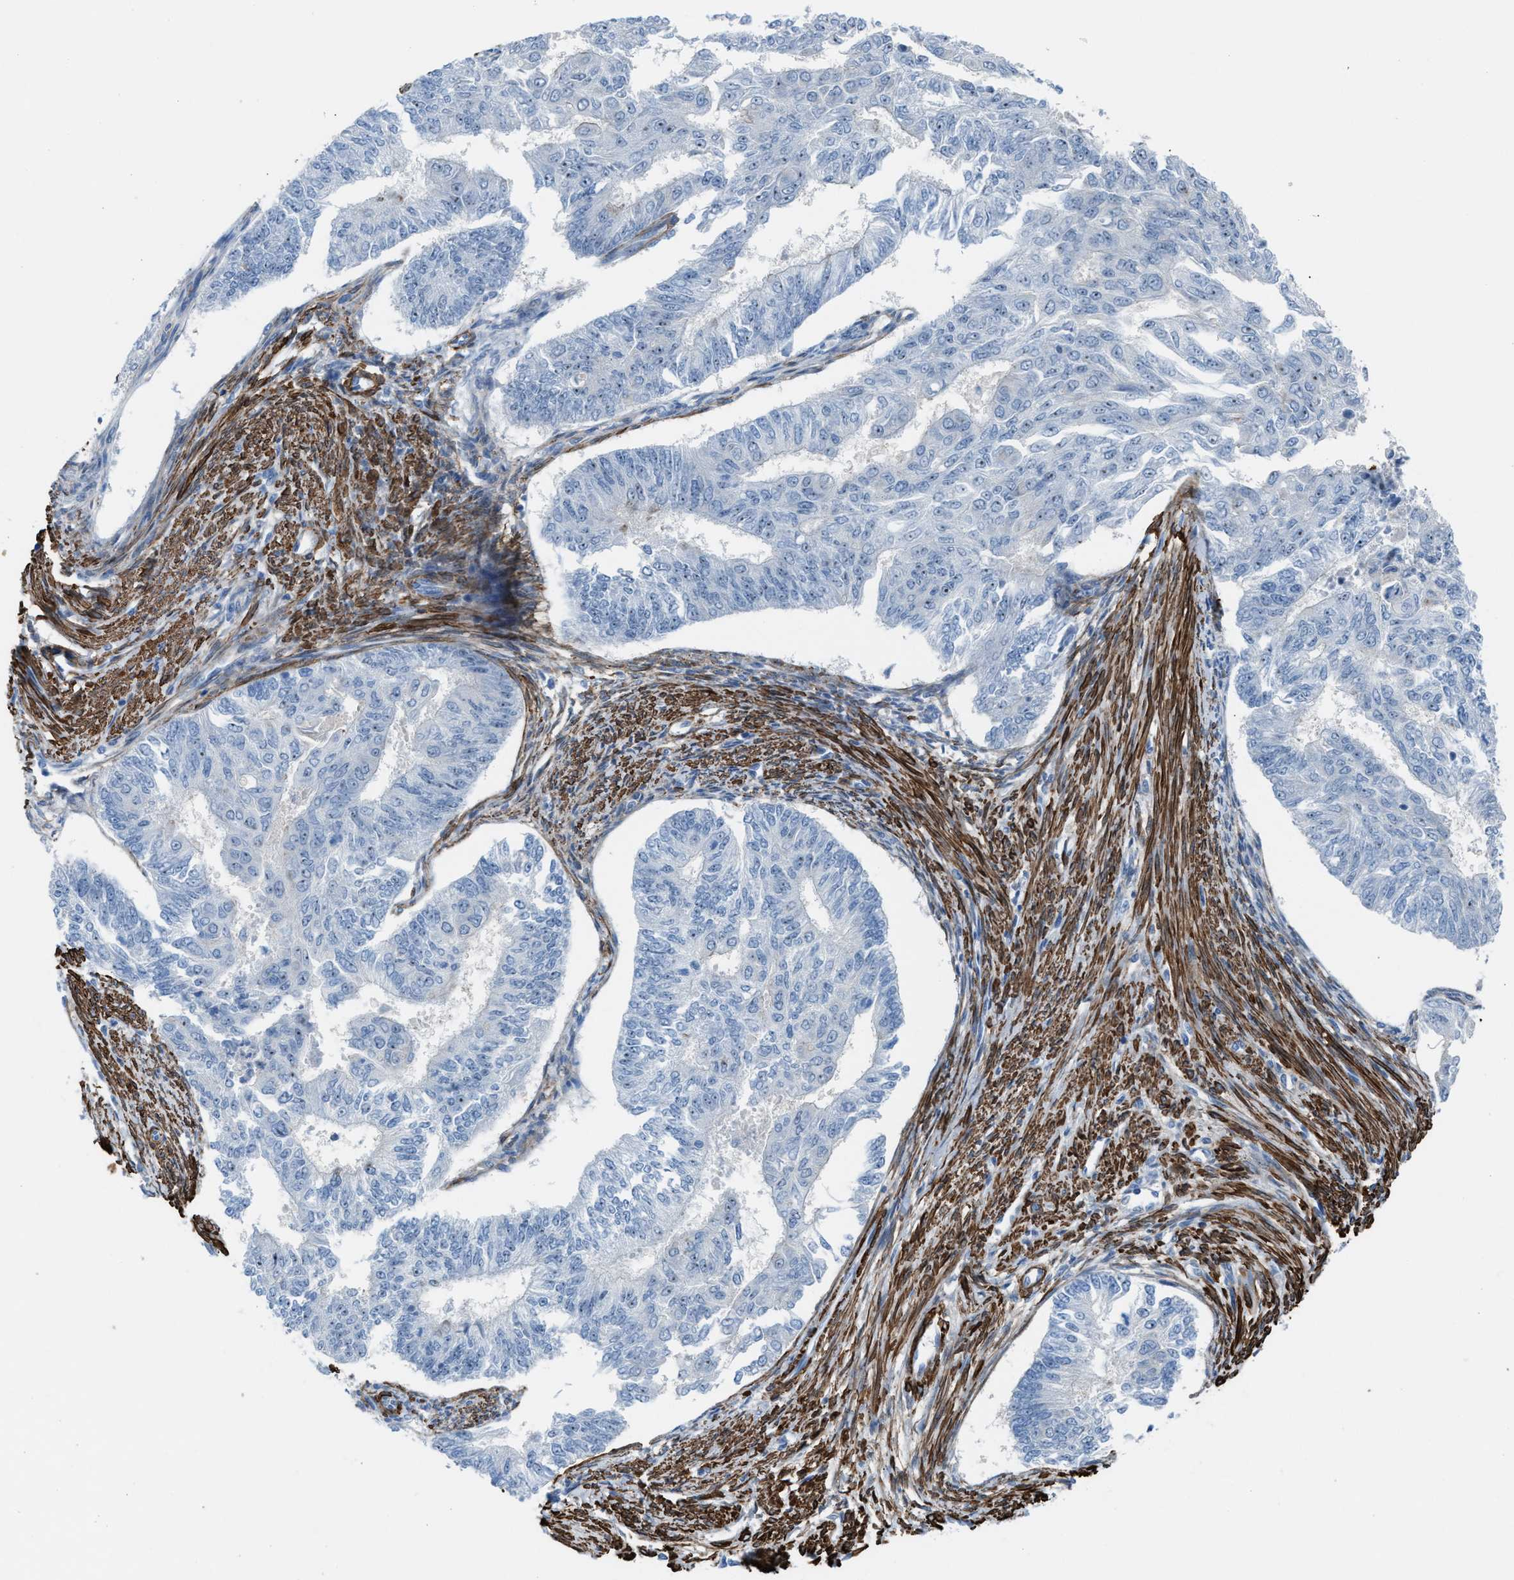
{"staining": {"intensity": "weak", "quantity": "<25%", "location": "nuclear"}, "tissue": "endometrial cancer", "cell_type": "Tumor cells", "image_type": "cancer", "snomed": [{"axis": "morphology", "description": "Adenocarcinoma, NOS"}, {"axis": "topography", "description": "Endometrium"}], "caption": "Immunohistochemical staining of human endometrial adenocarcinoma demonstrates no significant staining in tumor cells. (Immunohistochemistry, brightfield microscopy, high magnification).", "gene": "NQO2", "patient": {"sex": "female", "age": 32}}